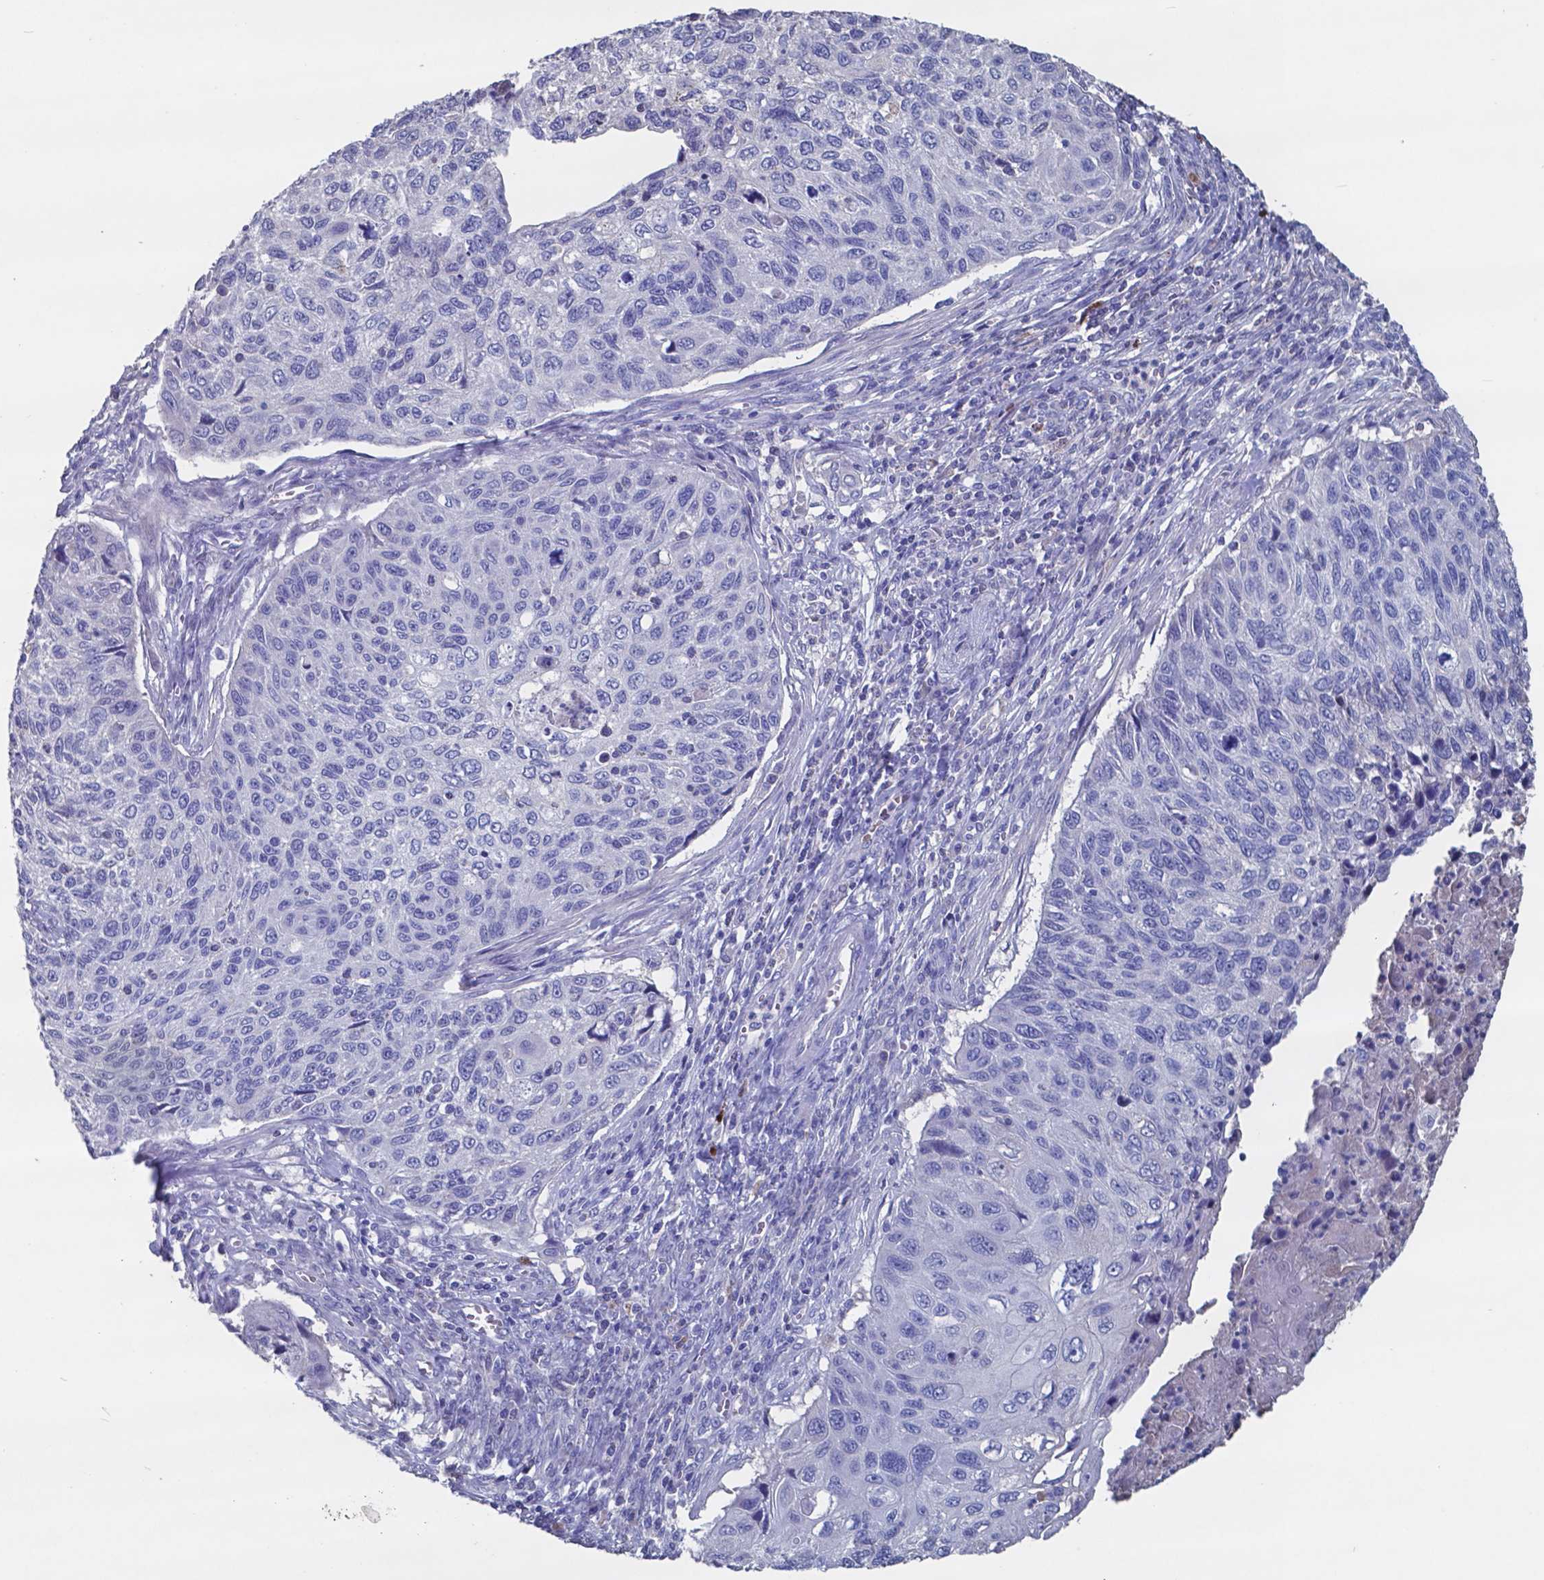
{"staining": {"intensity": "negative", "quantity": "none", "location": "none"}, "tissue": "cervical cancer", "cell_type": "Tumor cells", "image_type": "cancer", "snomed": [{"axis": "morphology", "description": "Squamous cell carcinoma, NOS"}, {"axis": "topography", "description": "Cervix"}], "caption": "The image demonstrates no significant positivity in tumor cells of cervical cancer (squamous cell carcinoma).", "gene": "TTR", "patient": {"sex": "female", "age": 70}}